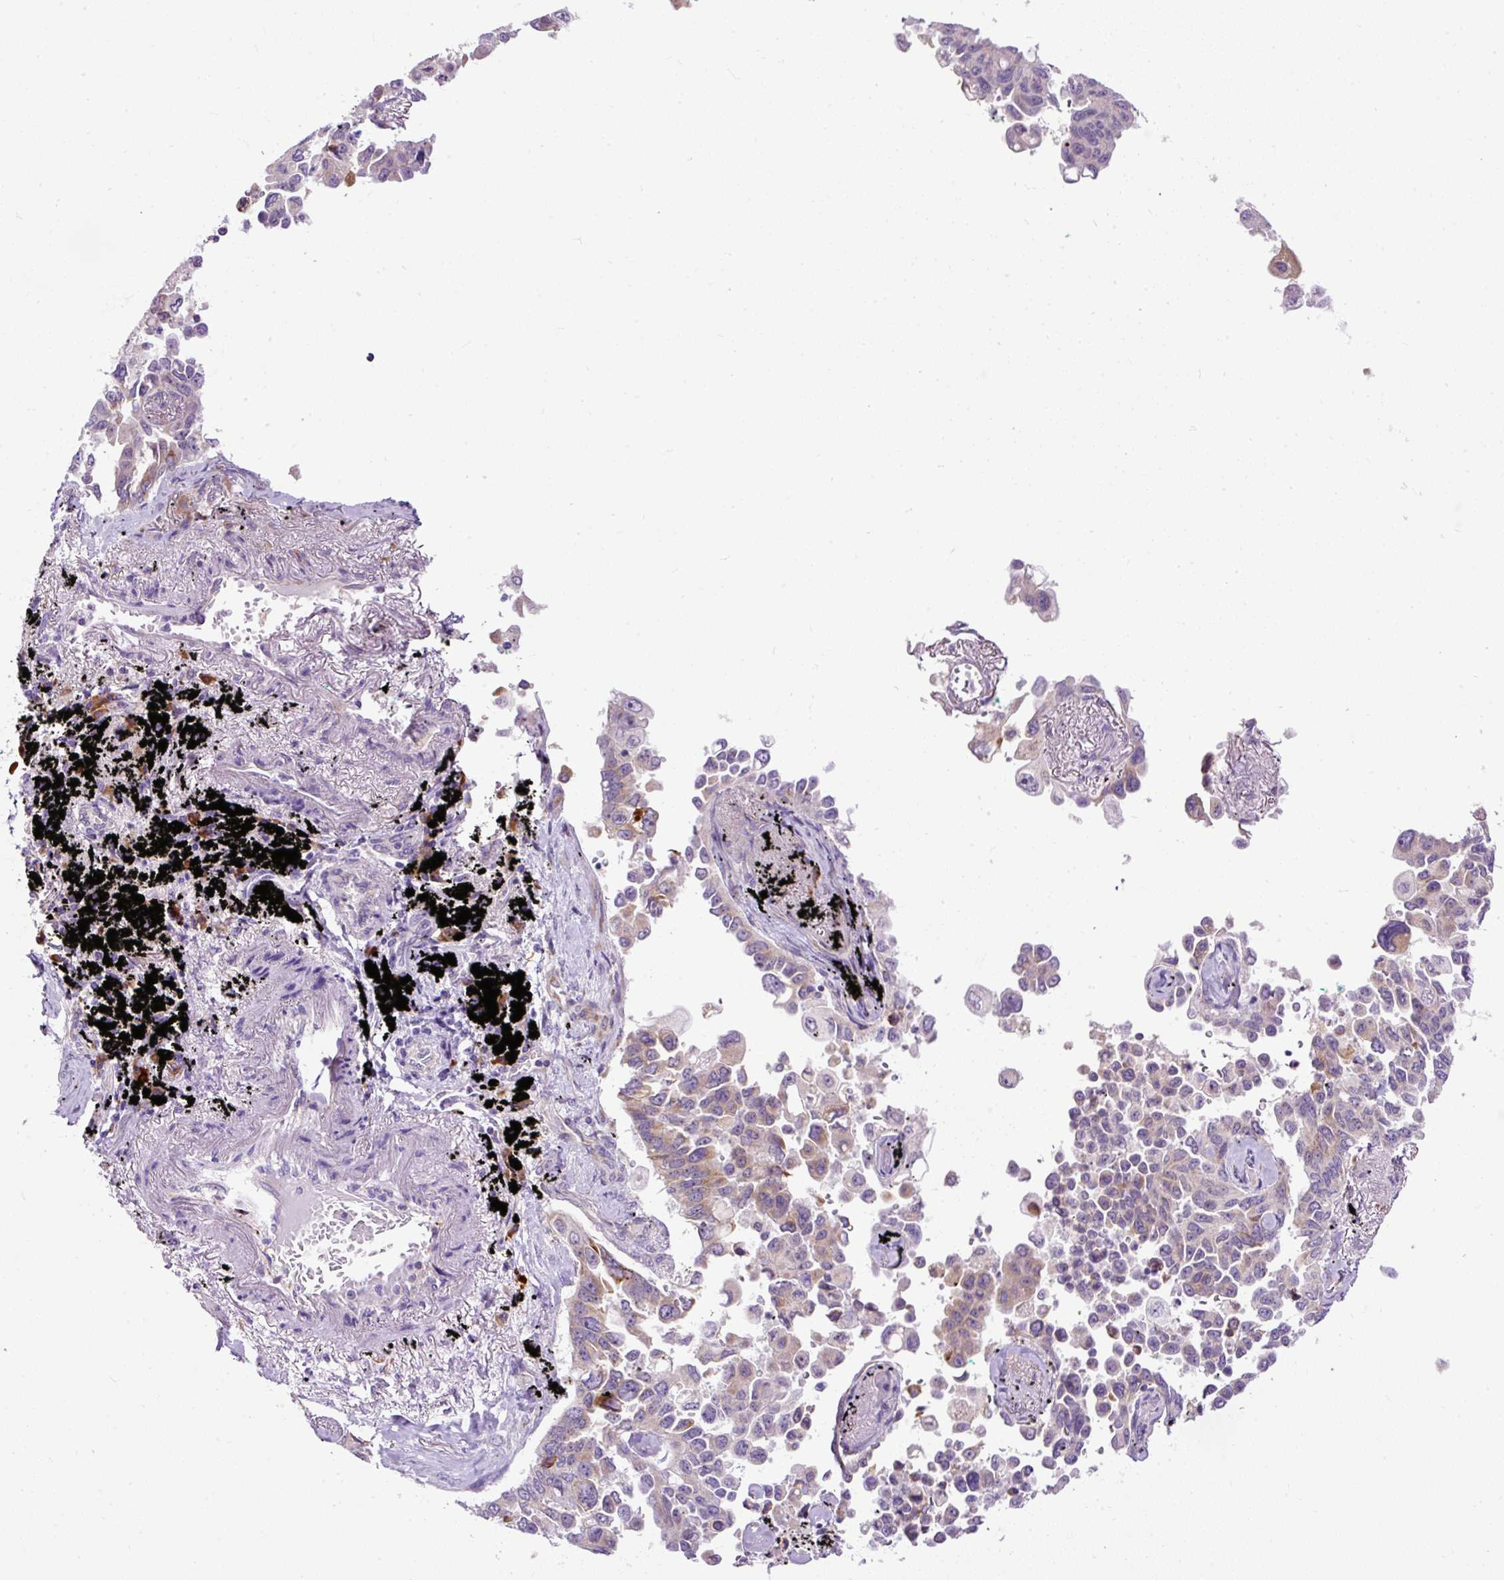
{"staining": {"intensity": "weak", "quantity": "25%-75%", "location": "cytoplasmic/membranous"}, "tissue": "lung cancer", "cell_type": "Tumor cells", "image_type": "cancer", "snomed": [{"axis": "morphology", "description": "Adenocarcinoma, NOS"}, {"axis": "topography", "description": "Lung"}], "caption": "Immunohistochemical staining of human lung adenocarcinoma demonstrates low levels of weak cytoplasmic/membranous protein staining in approximately 25%-75% of tumor cells. (Stains: DAB in brown, nuclei in blue, Microscopy: brightfield microscopy at high magnification).", "gene": "FMC1", "patient": {"sex": "female", "age": 67}}